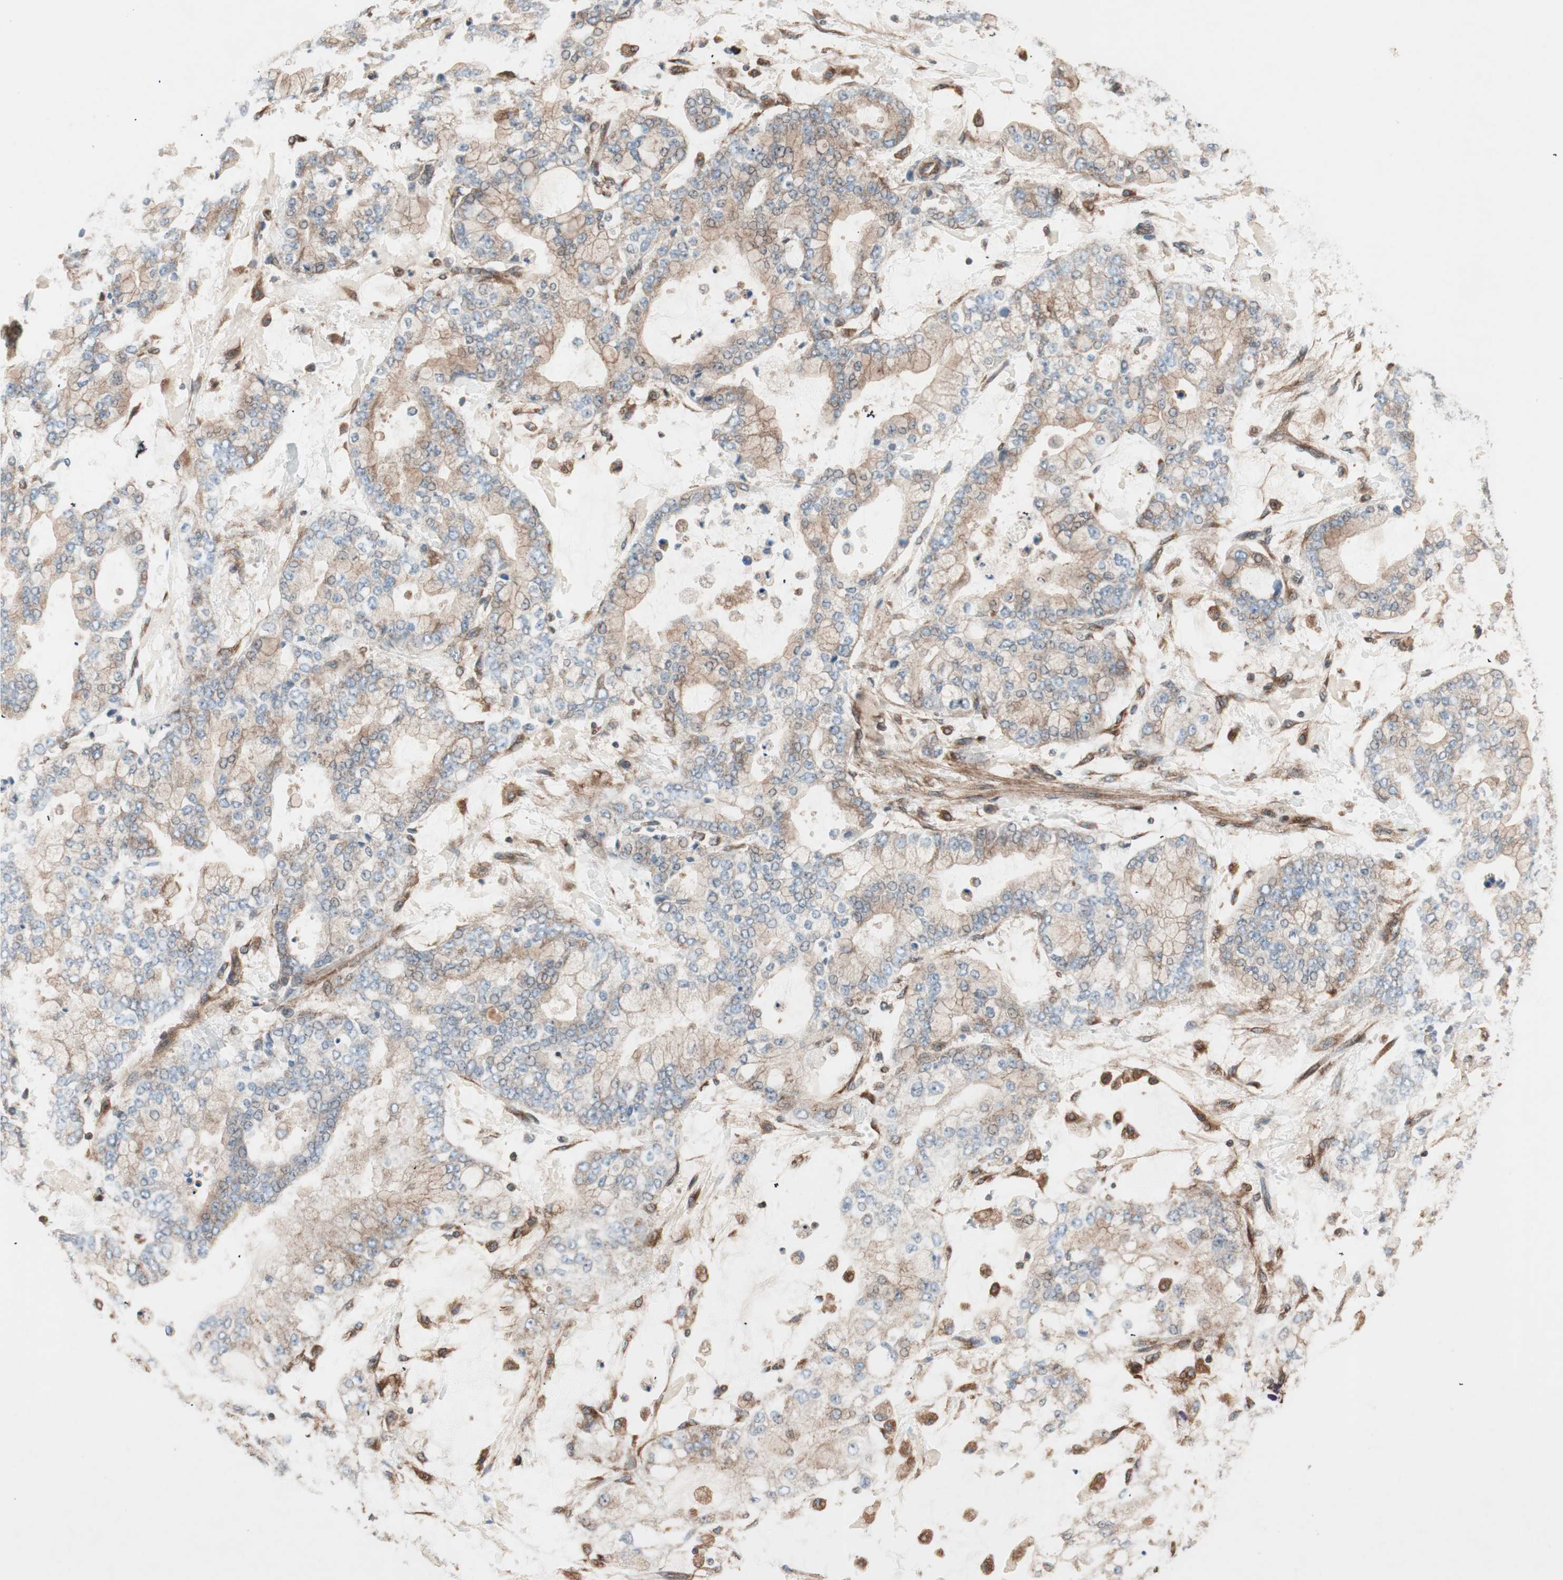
{"staining": {"intensity": "moderate", "quantity": ">75%", "location": "cytoplasmic/membranous"}, "tissue": "stomach cancer", "cell_type": "Tumor cells", "image_type": "cancer", "snomed": [{"axis": "morphology", "description": "Adenocarcinoma, NOS"}, {"axis": "topography", "description": "Stomach"}], "caption": "Adenocarcinoma (stomach) stained with immunohistochemistry (IHC) exhibits moderate cytoplasmic/membranous expression in about >75% of tumor cells. (DAB IHC, brown staining for protein, blue staining for nuclei).", "gene": "RAB5A", "patient": {"sex": "male", "age": 76}}